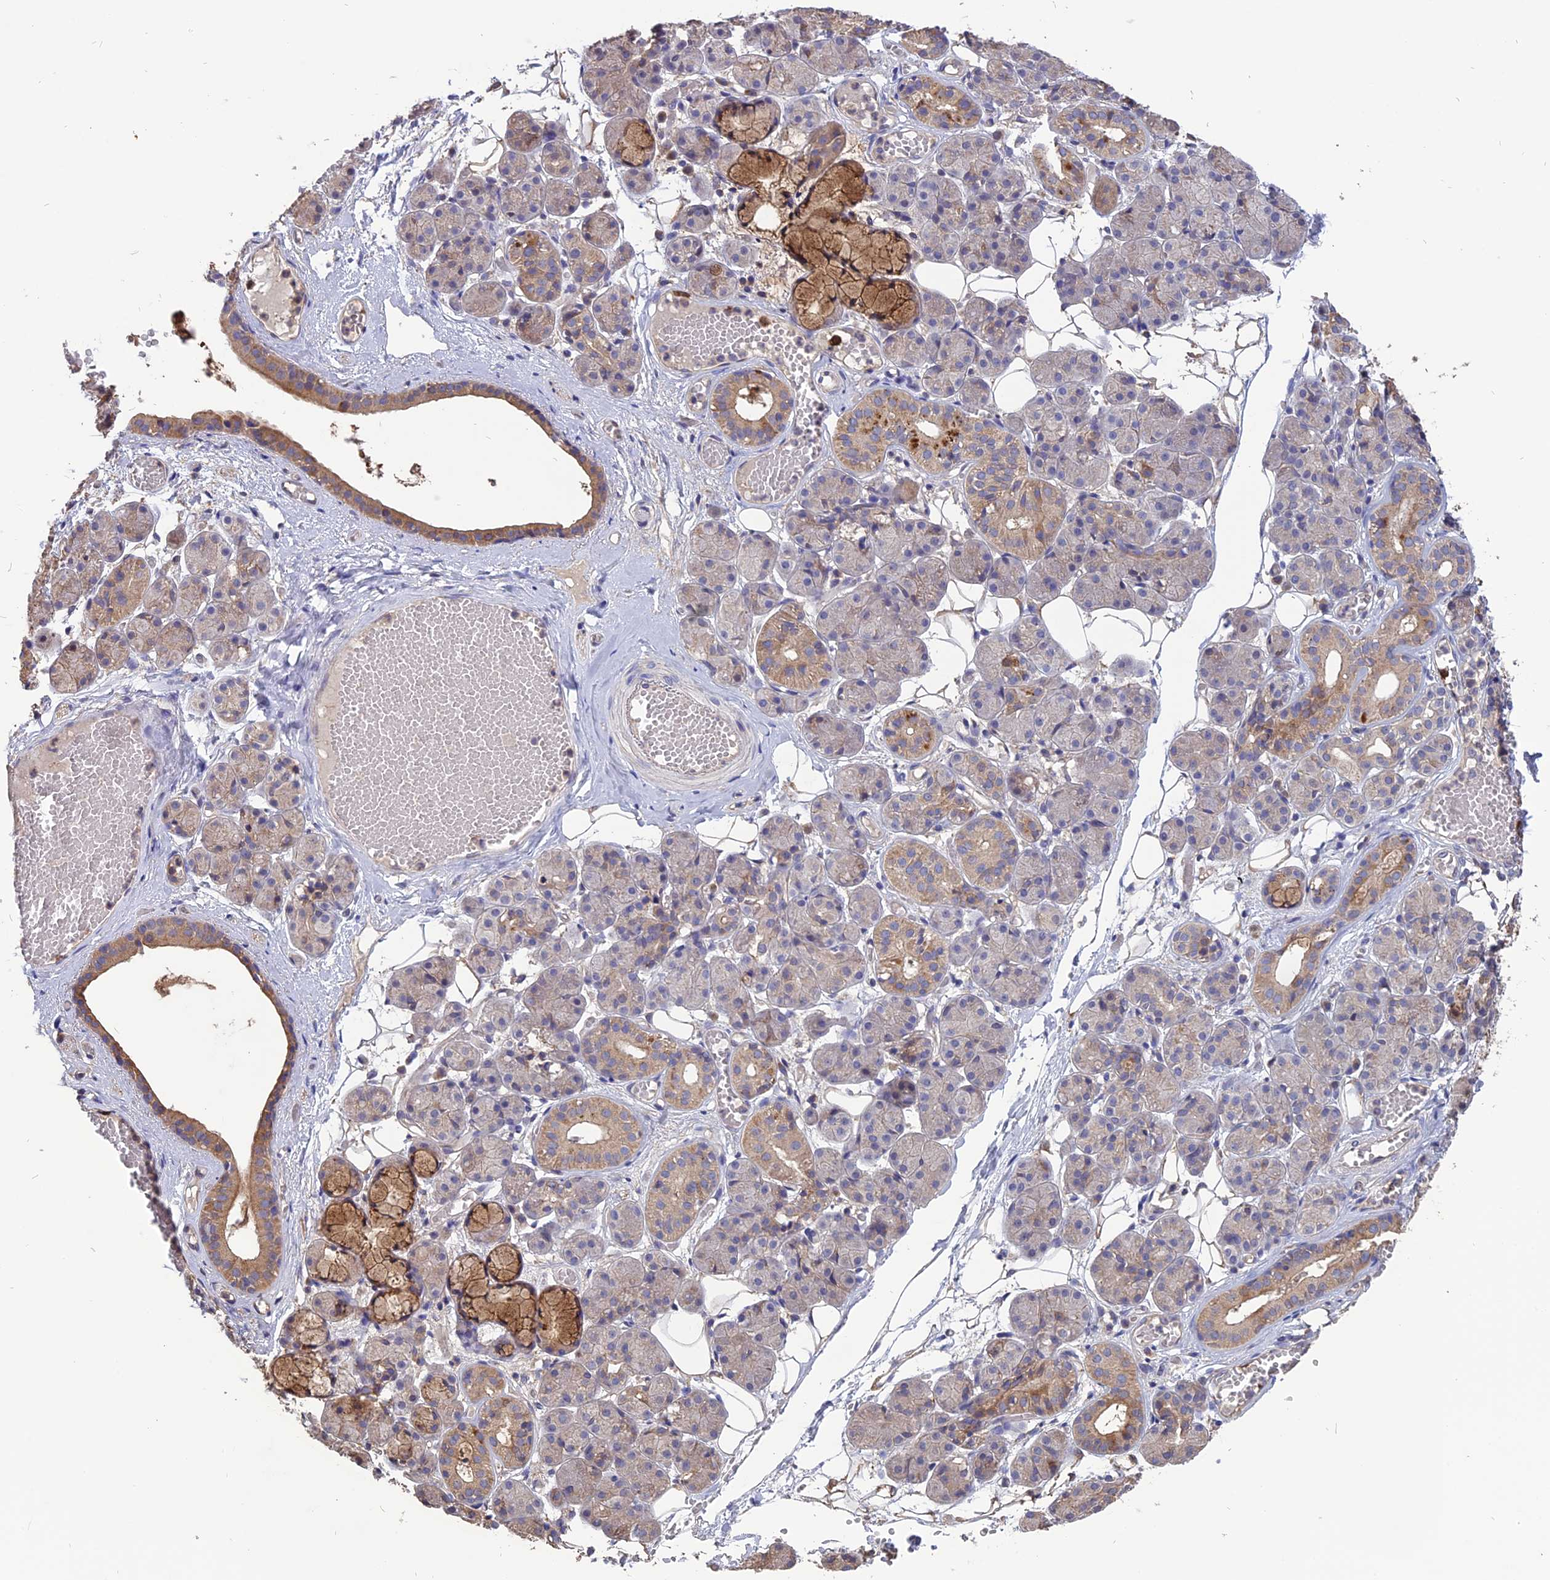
{"staining": {"intensity": "moderate", "quantity": "<25%", "location": "cytoplasmic/membranous"}, "tissue": "salivary gland", "cell_type": "Glandular cells", "image_type": "normal", "snomed": [{"axis": "morphology", "description": "Normal tissue, NOS"}, {"axis": "topography", "description": "Salivary gland"}], "caption": "Brown immunohistochemical staining in normal human salivary gland displays moderate cytoplasmic/membranous staining in approximately <25% of glandular cells.", "gene": "CARMIL2", "patient": {"sex": "male", "age": 63}}